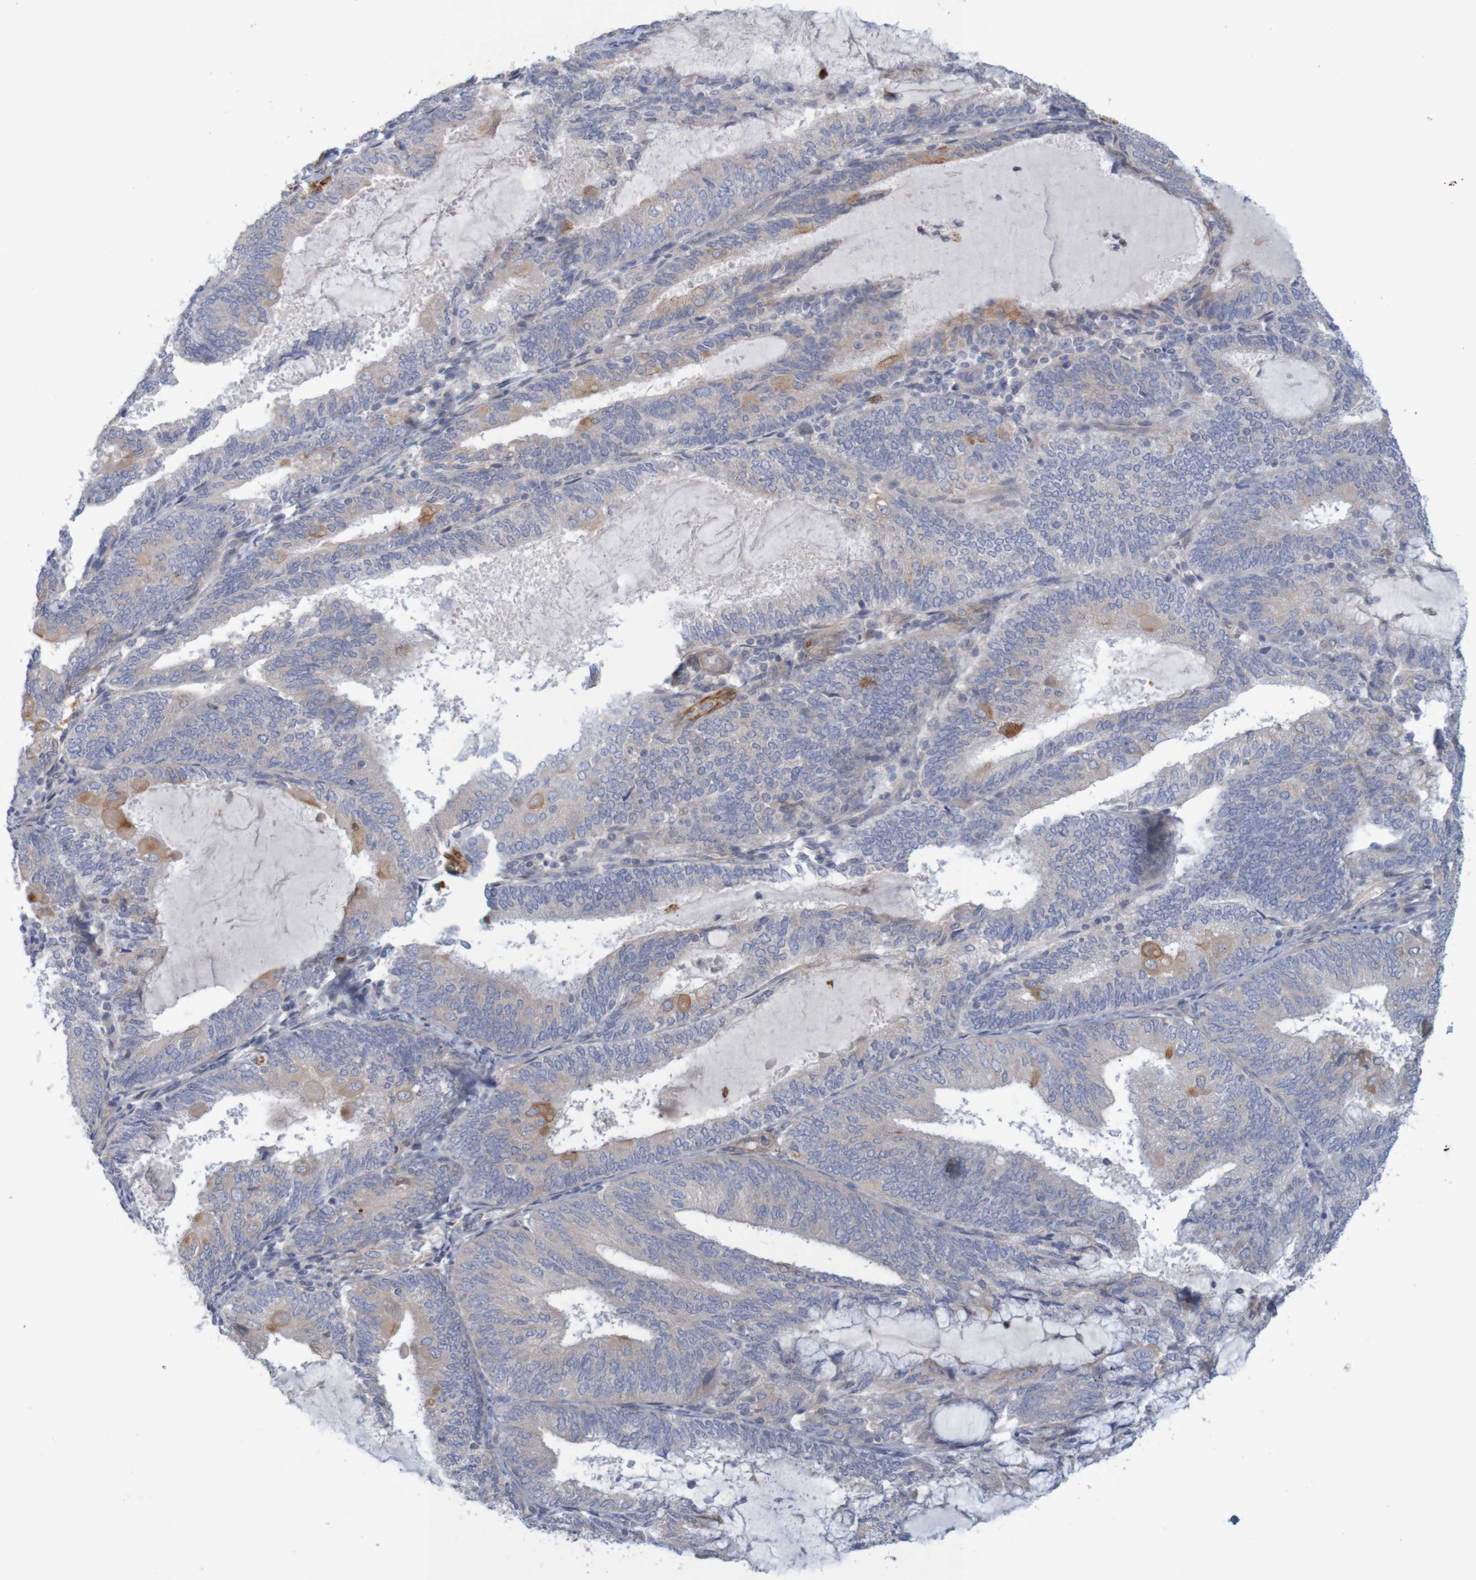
{"staining": {"intensity": "moderate", "quantity": "<25%", "location": "cytoplasmic/membranous"}, "tissue": "endometrial cancer", "cell_type": "Tumor cells", "image_type": "cancer", "snomed": [{"axis": "morphology", "description": "Adenocarcinoma, NOS"}, {"axis": "topography", "description": "Endometrium"}], "caption": "Protein positivity by immunohistochemistry (IHC) reveals moderate cytoplasmic/membranous staining in about <25% of tumor cells in adenocarcinoma (endometrial).", "gene": "KRT23", "patient": {"sex": "female", "age": 81}}